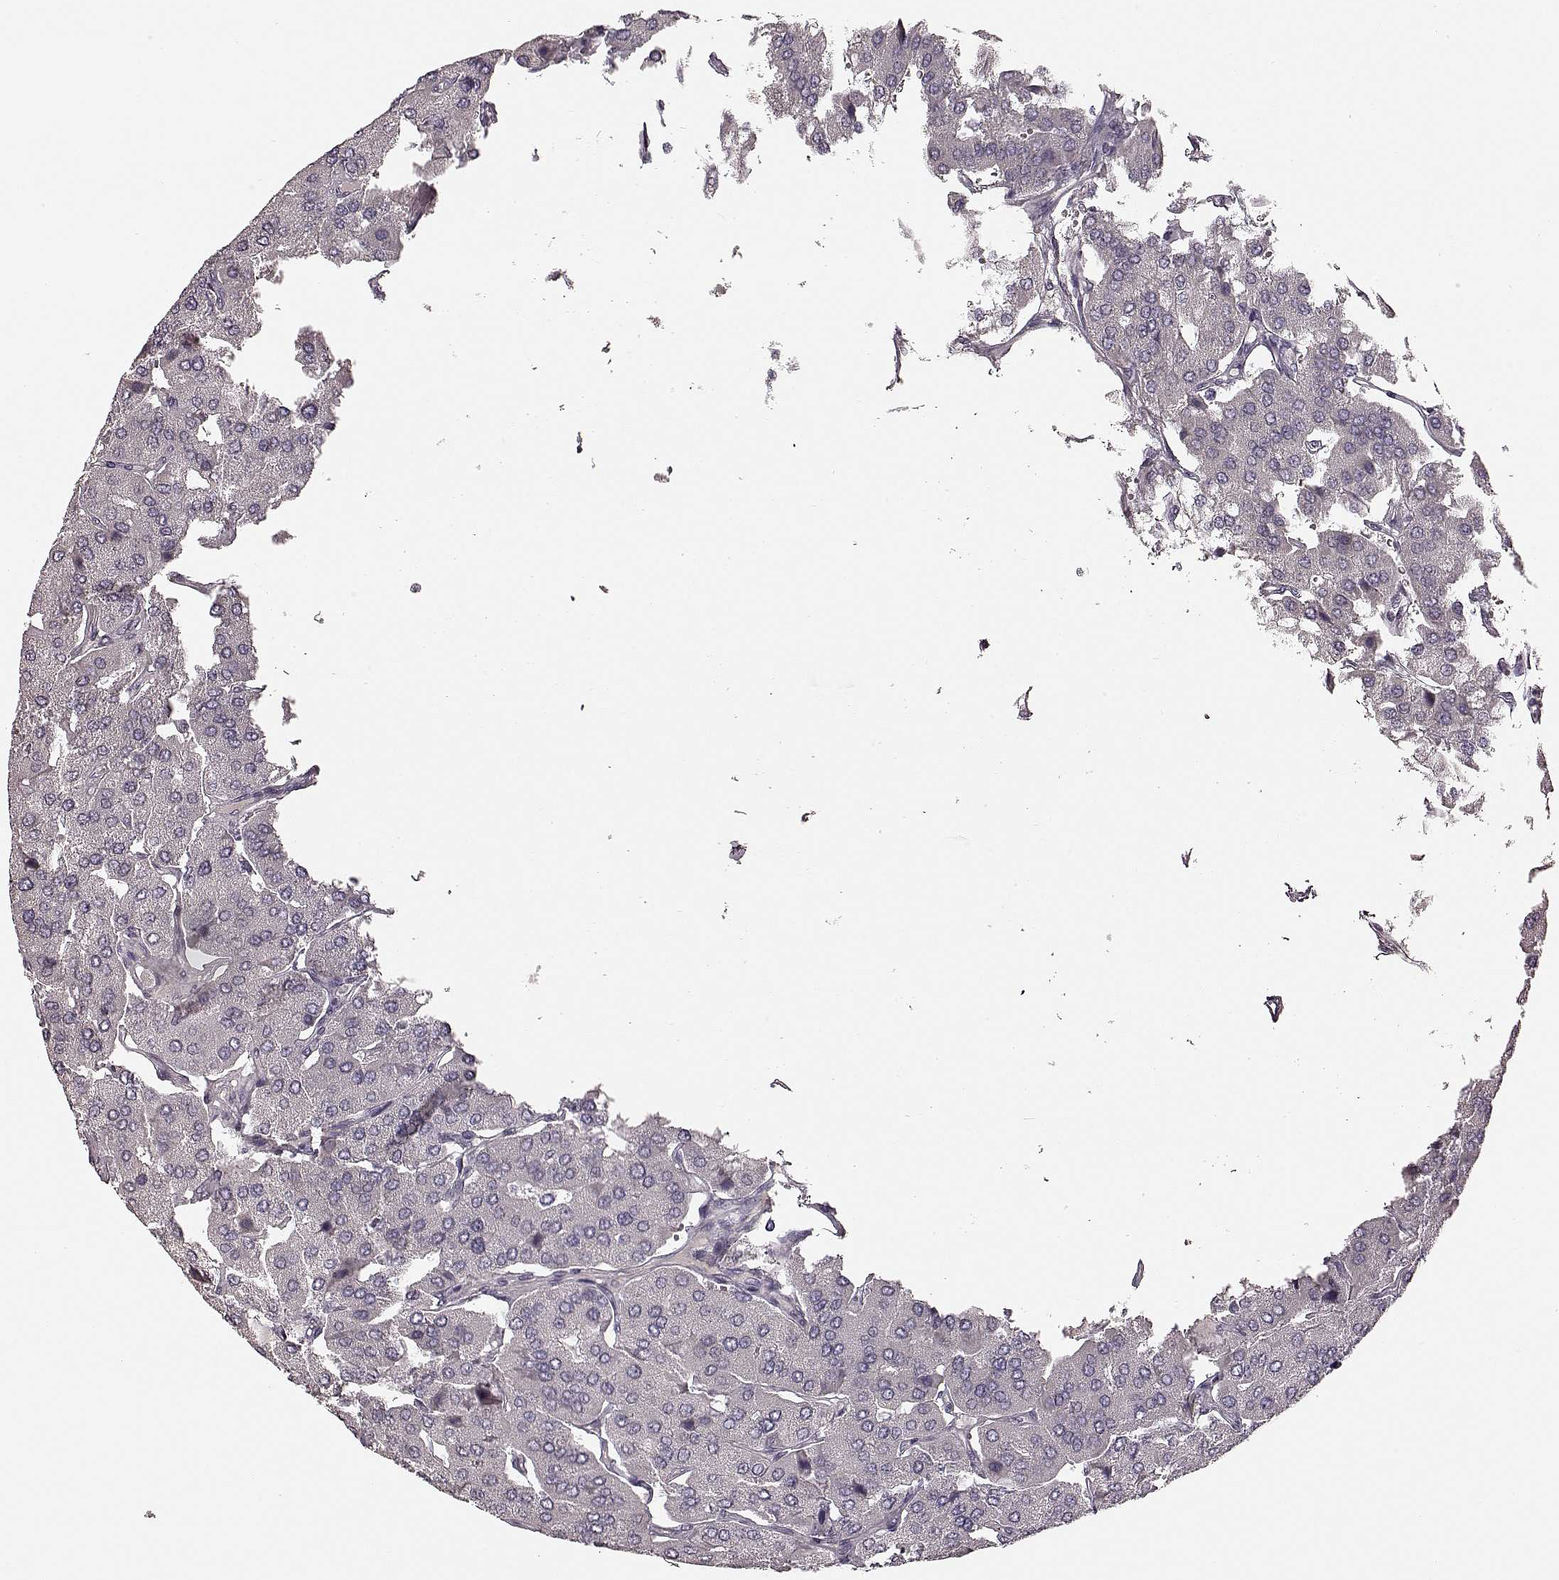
{"staining": {"intensity": "negative", "quantity": "none", "location": "none"}, "tissue": "parathyroid gland", "cell_type": "Glandular cells", "image_type": "normal", "snomed": [{"axis": "morphology", "description": "Normal tissue, NOS"}, {"axis": "morphology", "description": "Adenoma, NOS"}, {"axis": "topography", "description": "Parathyroid gland"}], "caption": "This is a photomicrograph of immunohistochemistry (IHC) staining of unremarkable parathyroid gland, which shows no positivity in glandular cells. (DAB (3,3'-diaminobenzidine) IHC, high magnification).", "gene": "MIA", "patient": {"sex": "female", "age": 86}}